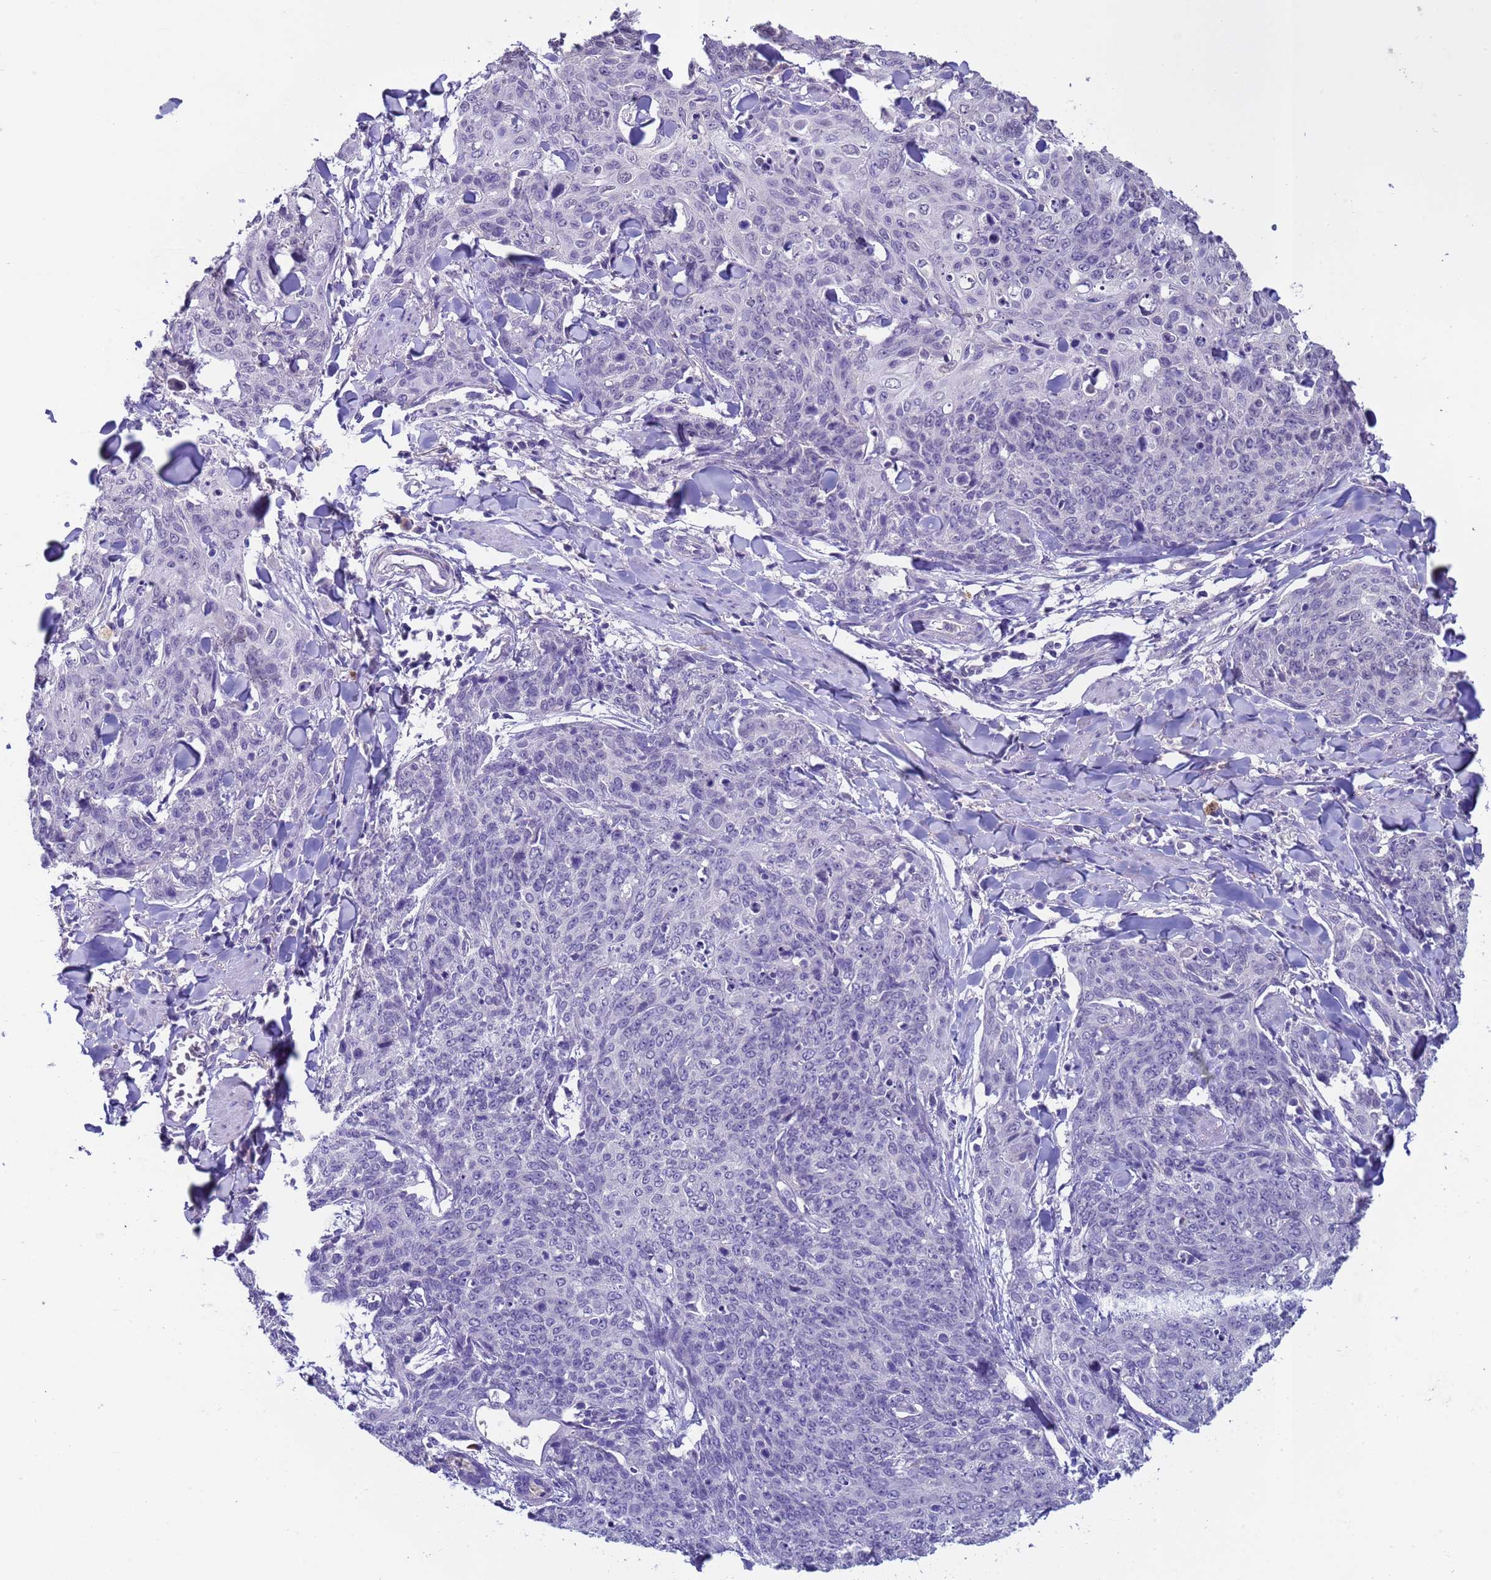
{"staining": {"intensity": "negative", "quantity": "none", "location": "none"}, "tissue": "skin cancer", "cell_type": "Tumor cells", "image_type": "cancer", "snomed": [{"axis": "morphology", "description": "Squamous cell carcinoma, NOS"}, {"axis": "topography", "description": "Skin"}, {"axis": "topography", "description": "Vulva"}], "caption": "High power microscopy image of an IHC histopathology image of skin cancer, revealing no significant positivity in tumor cells.", "gene": "ZNF248", "patient": {"sex": "female", "age": 85}}